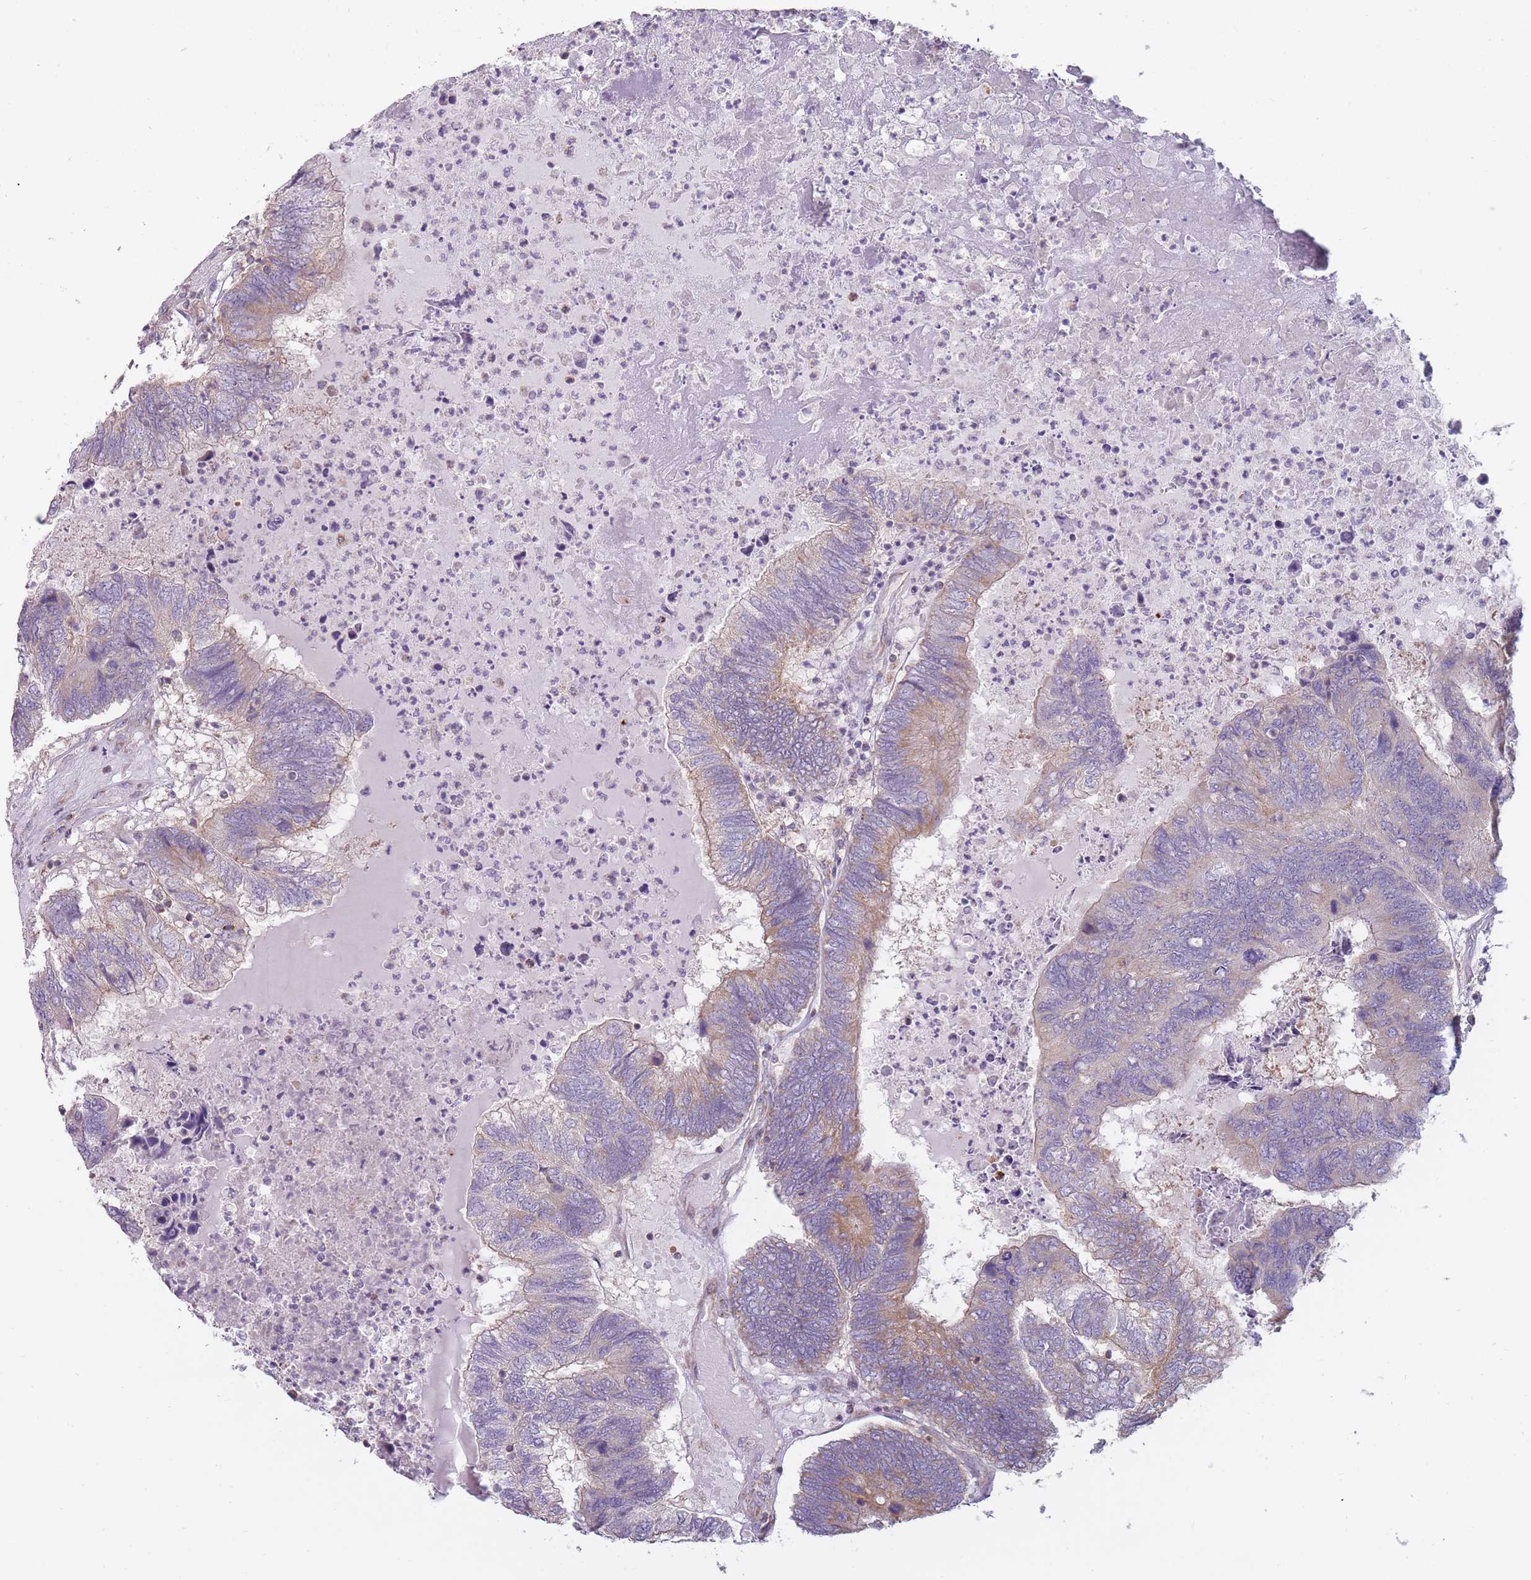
{"staining": {"intensity": "moderate", "quantity": "<25%", "location": "cytoplasmic/membranous"}, "tissue": "colorectal cancer", "cell_type": "Tumor cells", "image_type": "cancer", "snomed": [{"axis": "morphology", "description": "Adenocarcinoma, NOS"}, {"axis": "topography", "description": "Colon"}], "caption": "This is an image of IHC staining of colorectal cancer, which shows moderate positivity in the cytoplasmic/membranous of tumor cells.", "gene": "NDUFA9", "patient": {"sex": "female", "age": 67}}